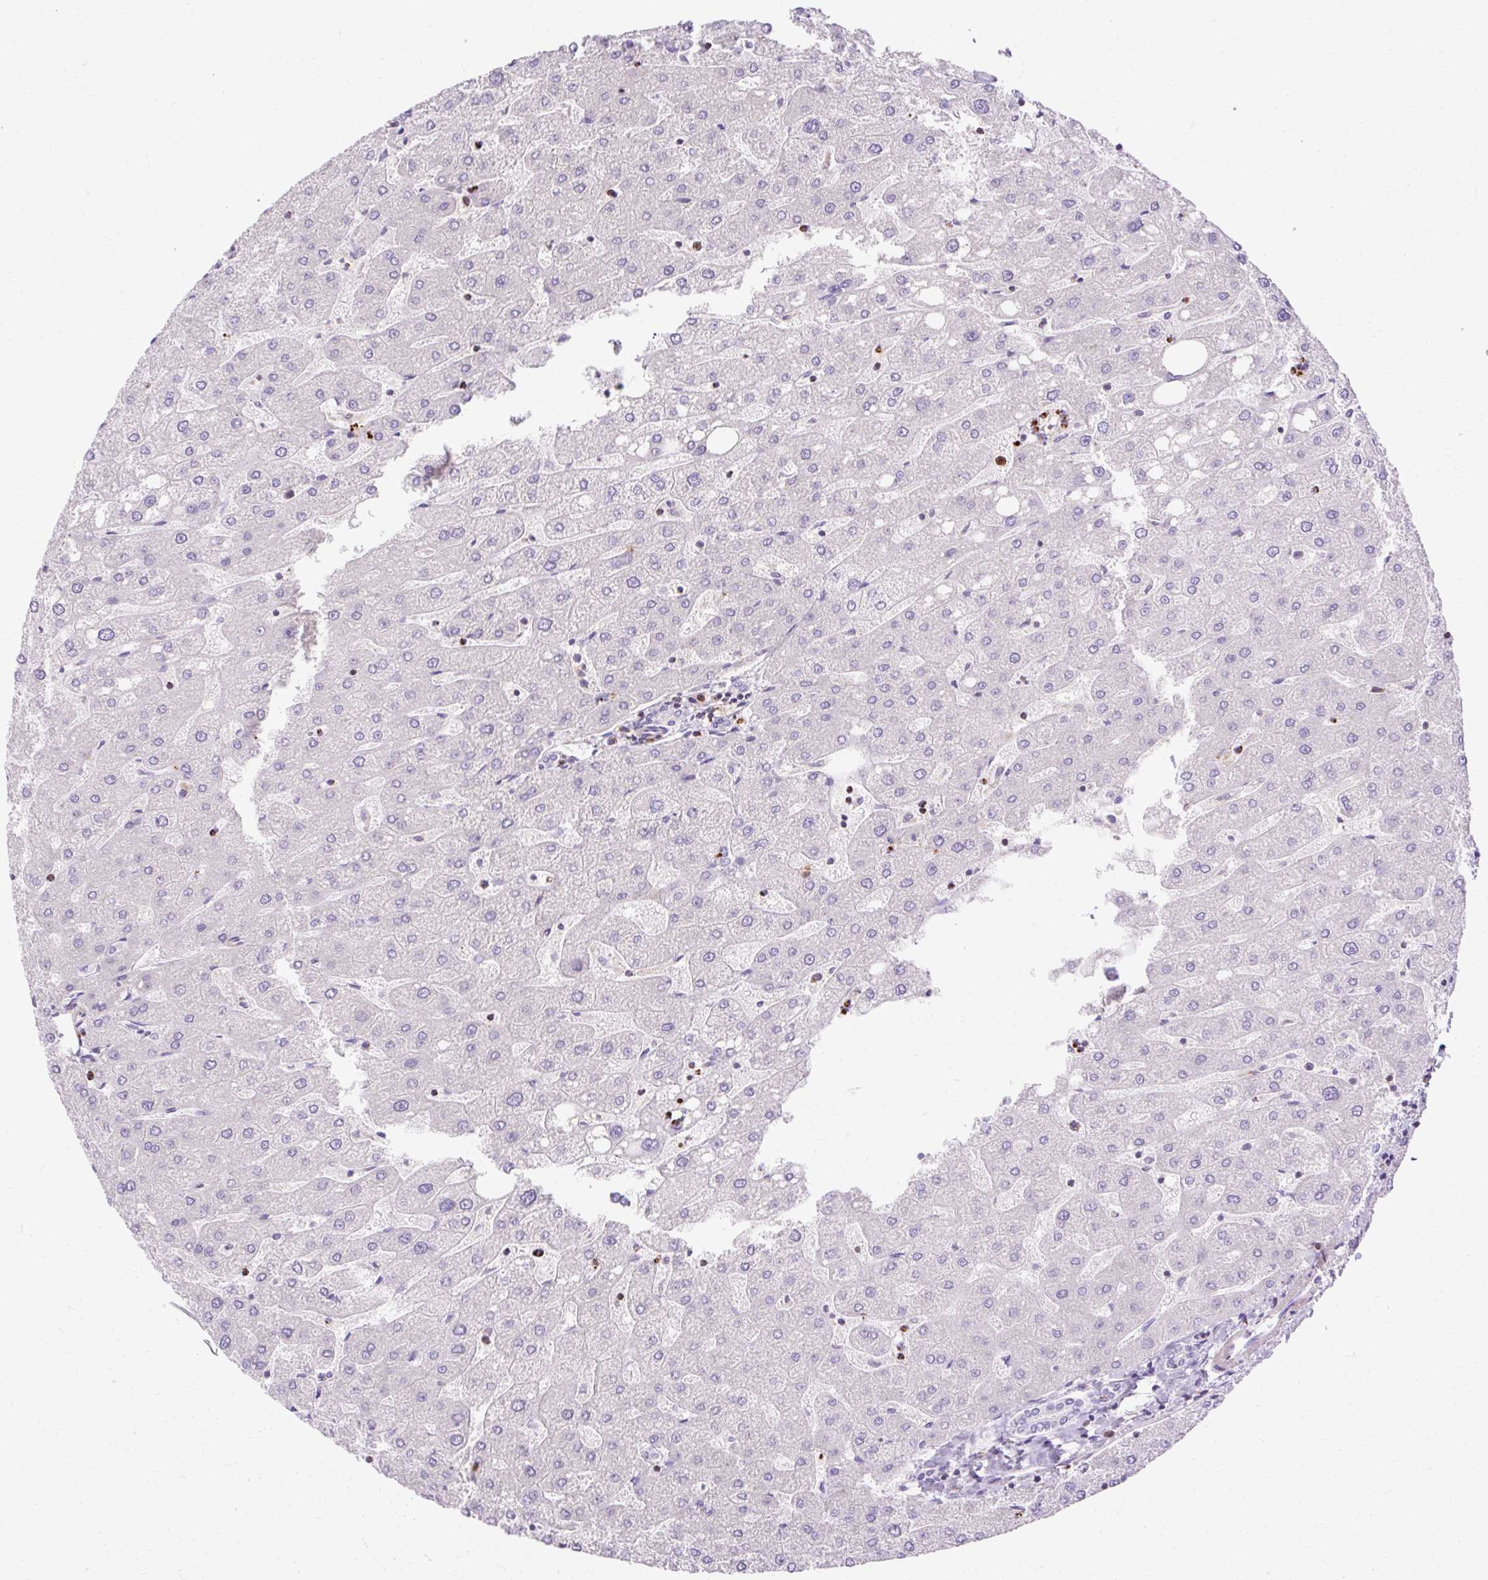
{"staining": {"intensity": "negative", "quantity": "none", "location": "none"}, "tissue": "liver", "cell_type": "Cholangiocytes", "image_type": "normal", "snomed": [{"axis": "morphology", "description": "Normal tissue, NOS"}, {"axis": "topography", "description": "Liver"}], "caption": "A high-resolution photomicrograph shows immunohistochemistry (IHC) staining of benign liver, which displays no significant expression in cholangiocytes. (DAB immunohistochemistry visualized using brightfield microscopy, high magnification).", "gene": "CORO7", "patient": {"sex": "male", "age": 67}}